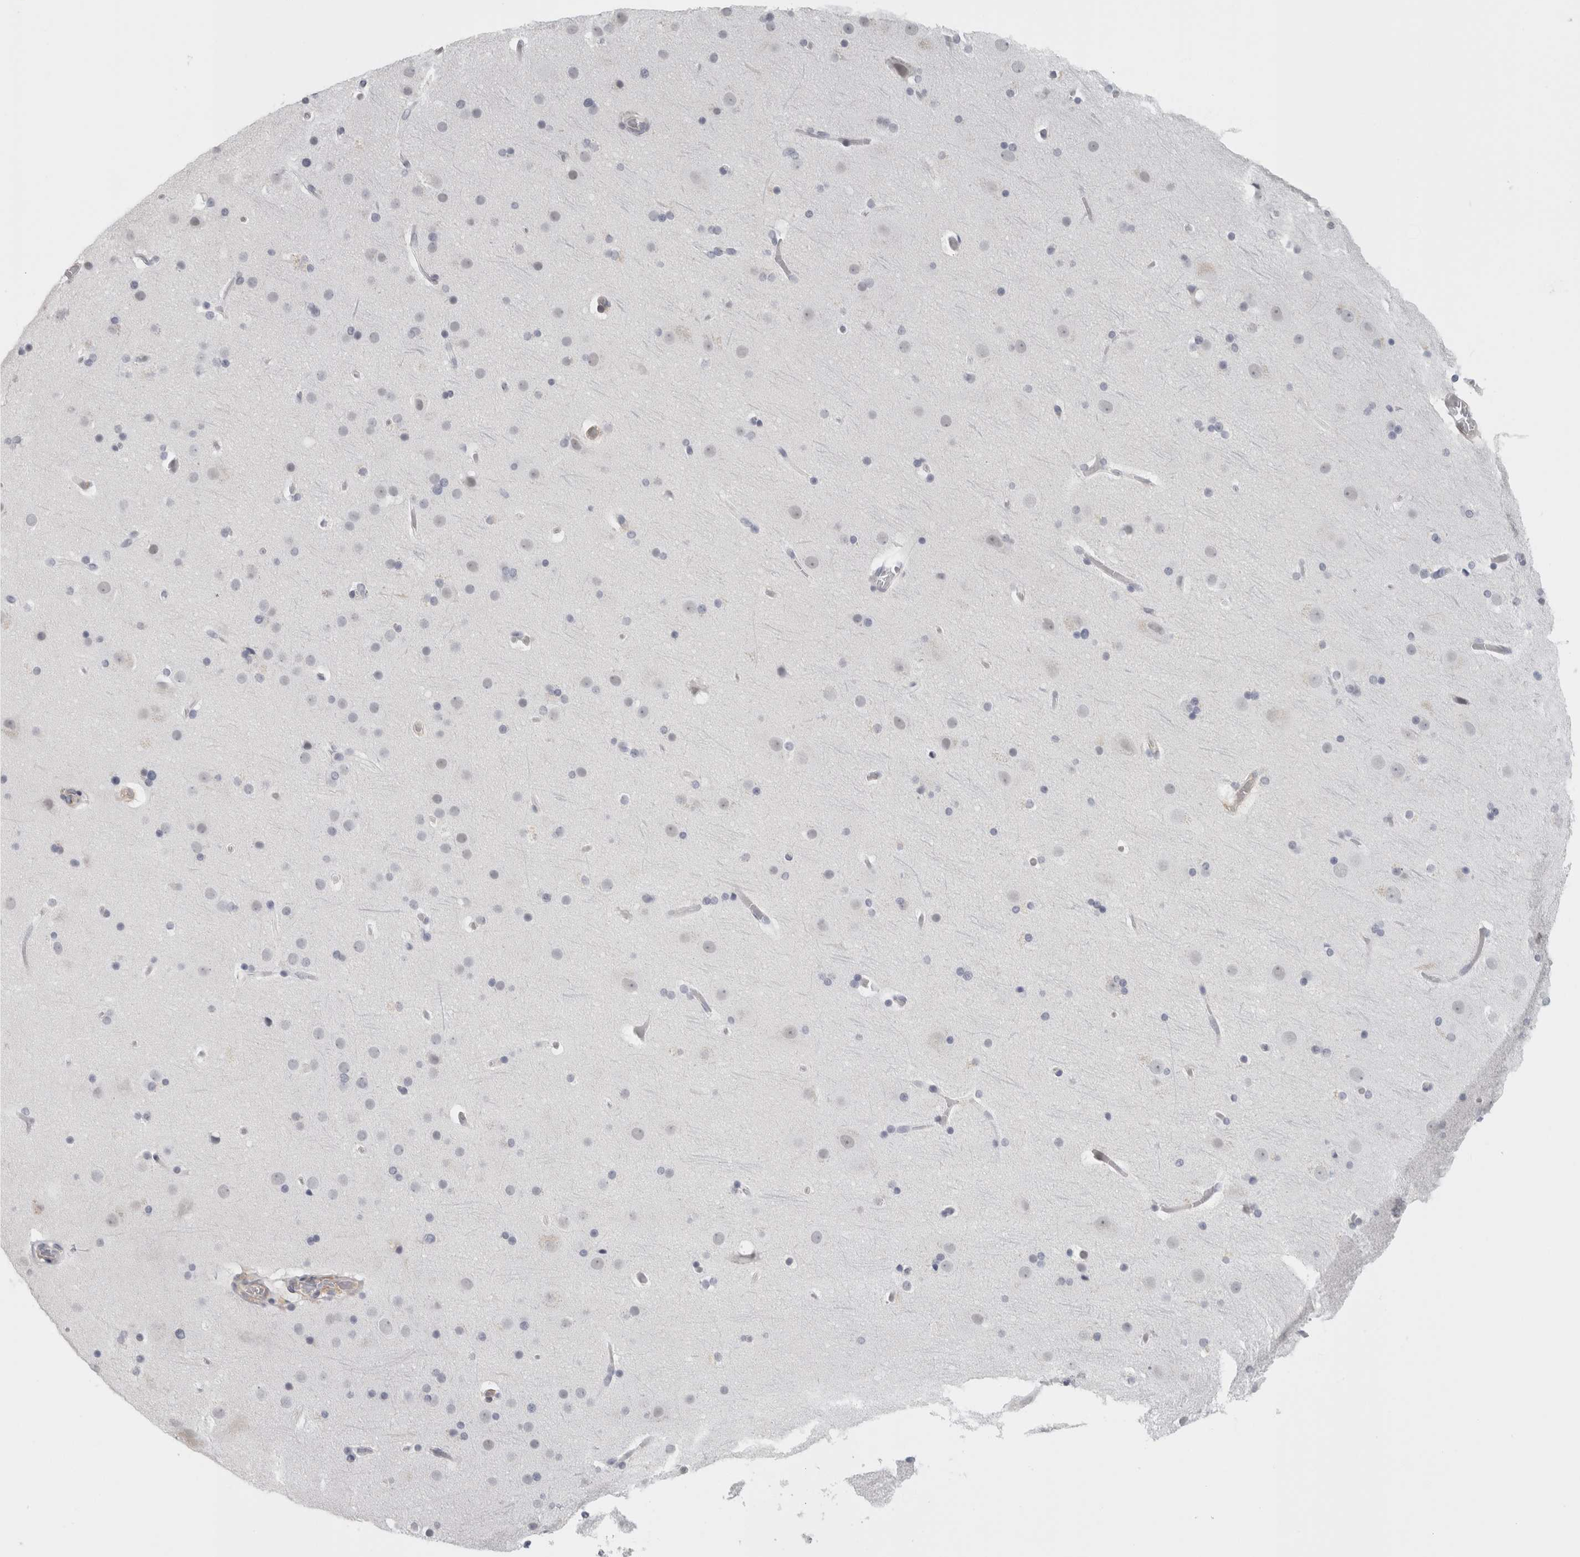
{"staining": {"intensity": "negative", "quantity": "none", "location": "none"}, "tissue": "cerebral cortex", "cell_type": "Endothelial cells", "image_type": "normal", "snomed": [{"axis": "morphology", "description": "Normal tissue, NOS"}, {"axis": "topography", "description": "Cerebral cortex"}], "caption": "Endothelial cells show no significant expression in normal cerebral cortex.", "gene": "FBLIM1", "patient": {"sex": "male", "age": 57}}